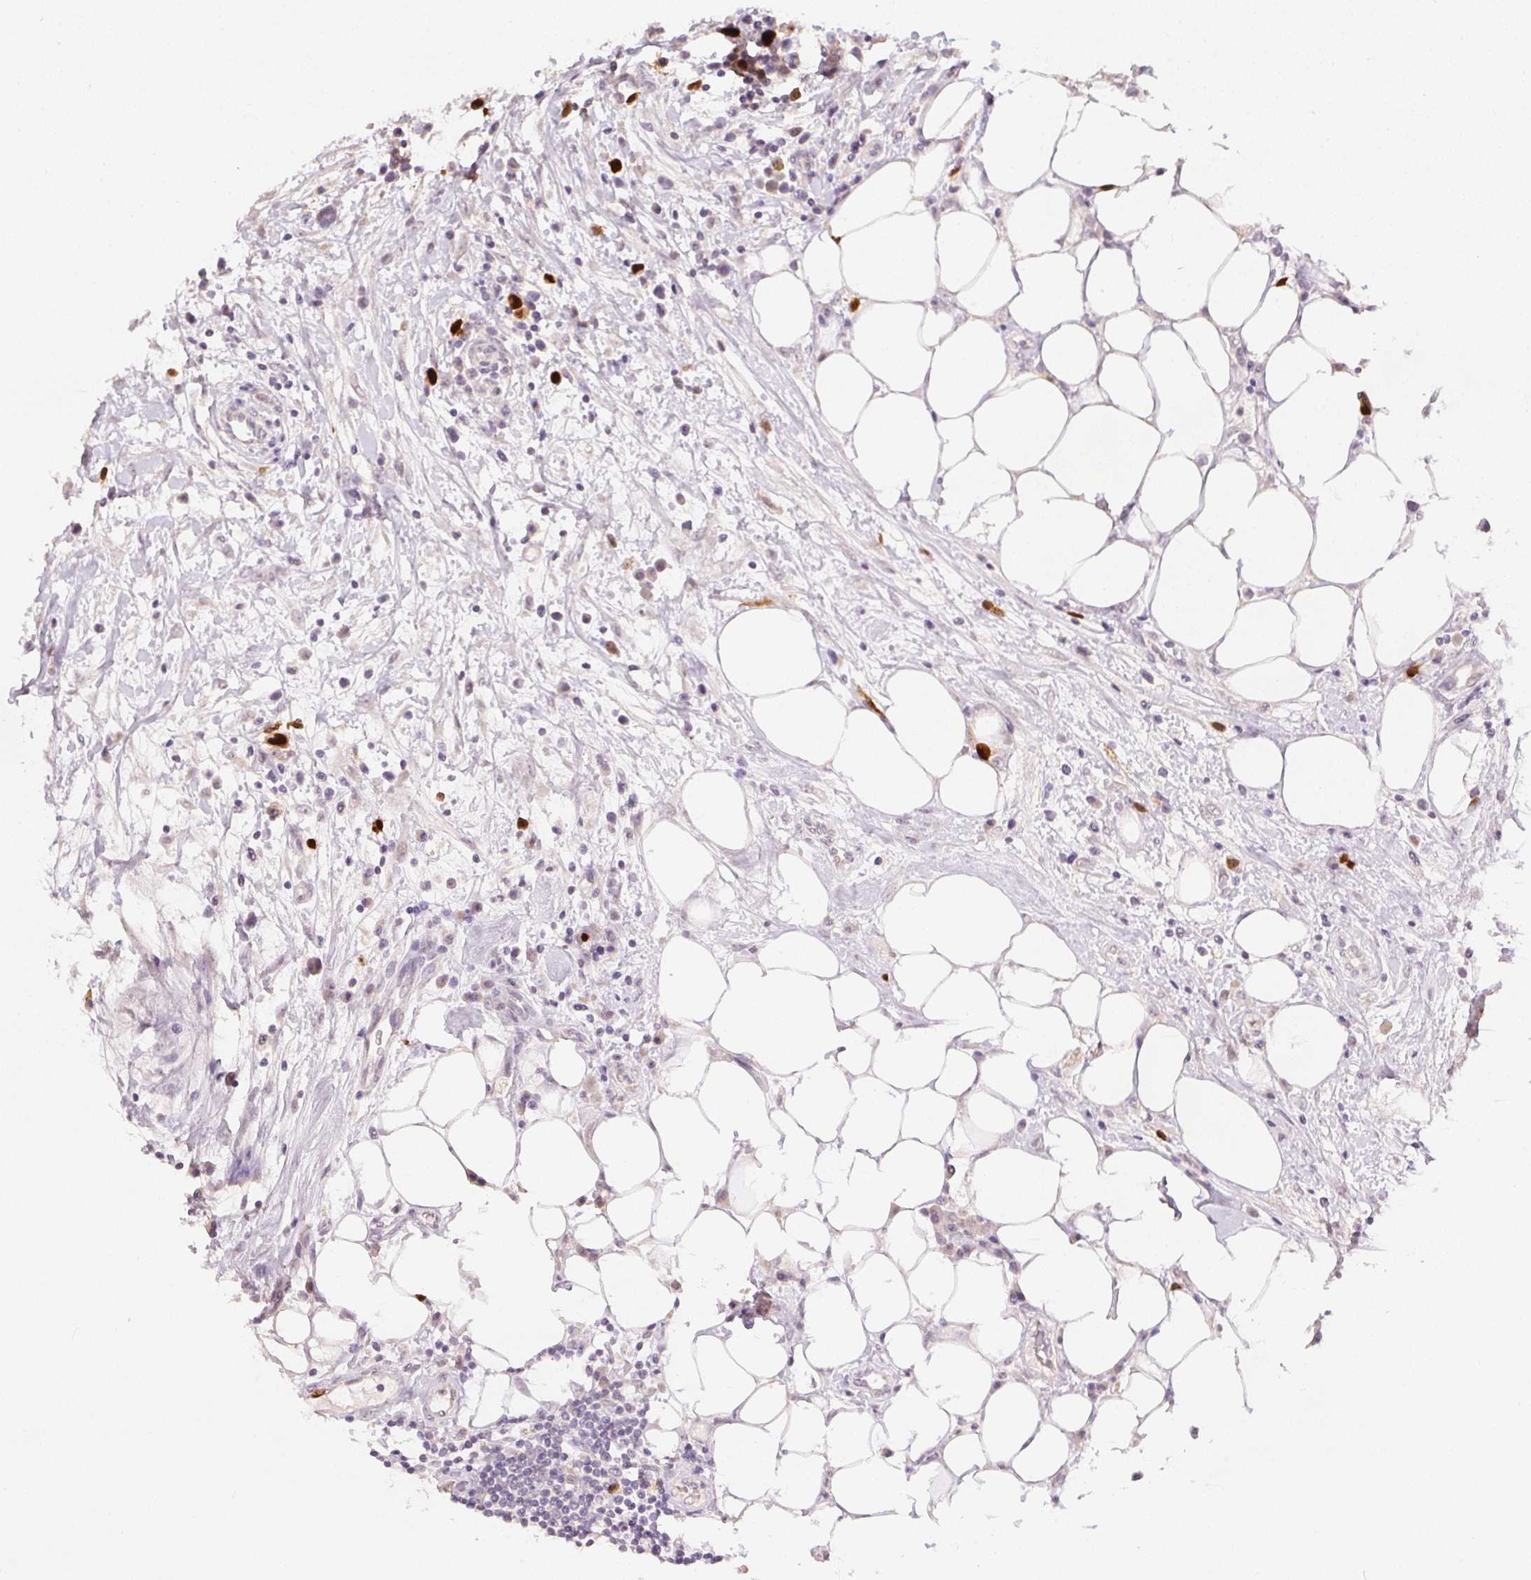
{"staining": {"intensity": "moderate", "quantity": "25%-75%", "location": "nuclear"}, "tissue": "lymphoma", "cell_type": "Tumor cells", "image_type": "cancer", "snomed": [{"axis": "morphology", "description": "Malignant lymphoma, non-Hodgkin's type, High grade"}, {"axis": "topography", "description": "Soft tissue"}], "caption": "Lymphoma stained for a protein reveals moderate nuclear positivity in tumor cells.", "gene": "ANLN", "patient": {"sex": "female", "age": 56}}